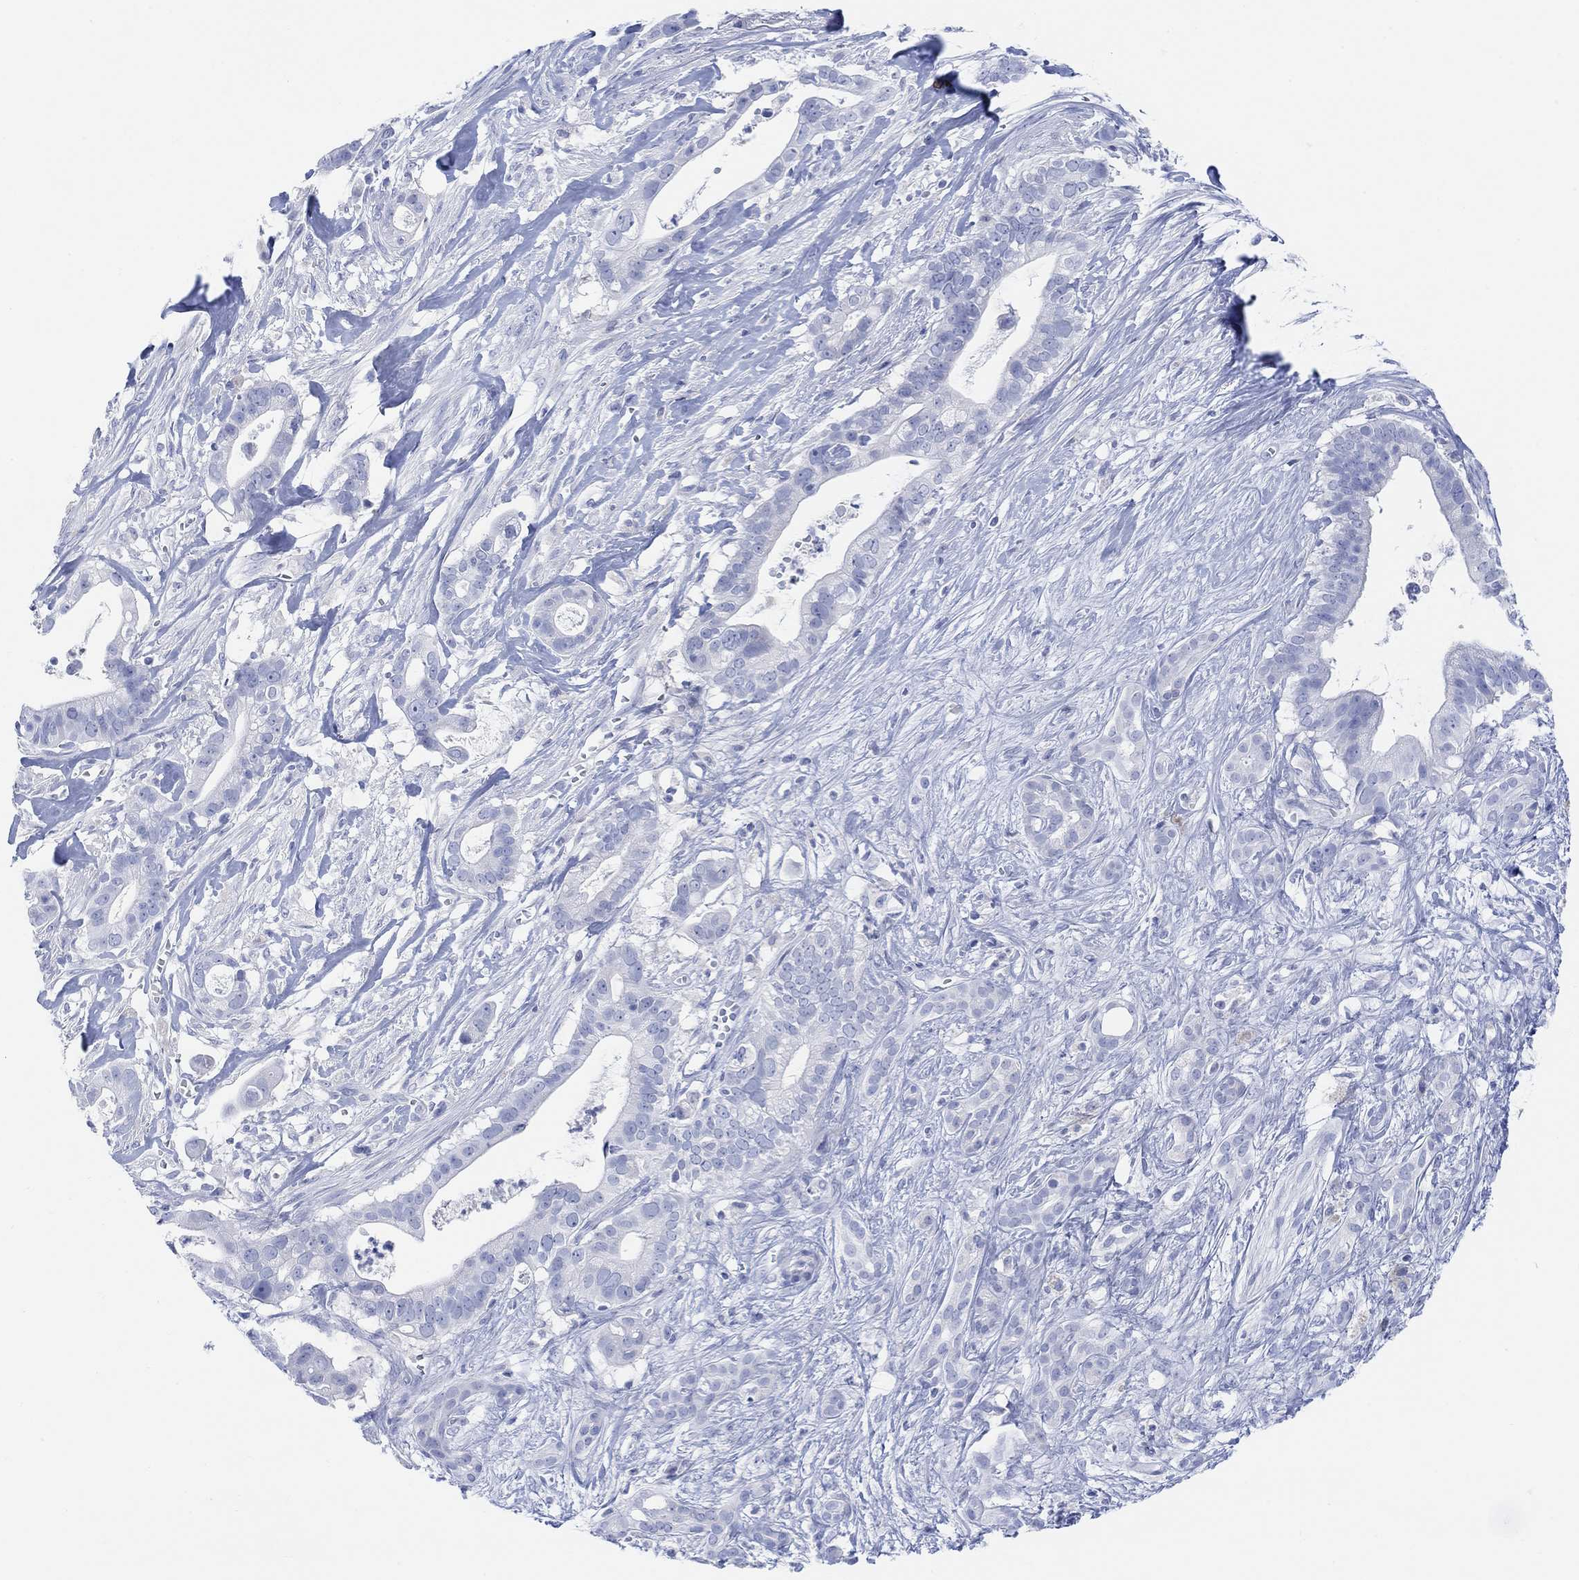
{"staining": {"intensity": "negative", "quantity": "none", "location": "none"}, "tissue": "pancreatic cancer", "cell_type": "Tumor cells", "image_type": "cancer", "snomed": [{"axis": "morphology", "description": "Adenocarcinoma, NOS"}, {"axis": "topography", "description": "Pancreas"}], "caption": "Tumor cells are negative for protein expression in human pancreatic cancer.", "gene": "GNG13", "patient": {"sex": "male", "age": 61}}